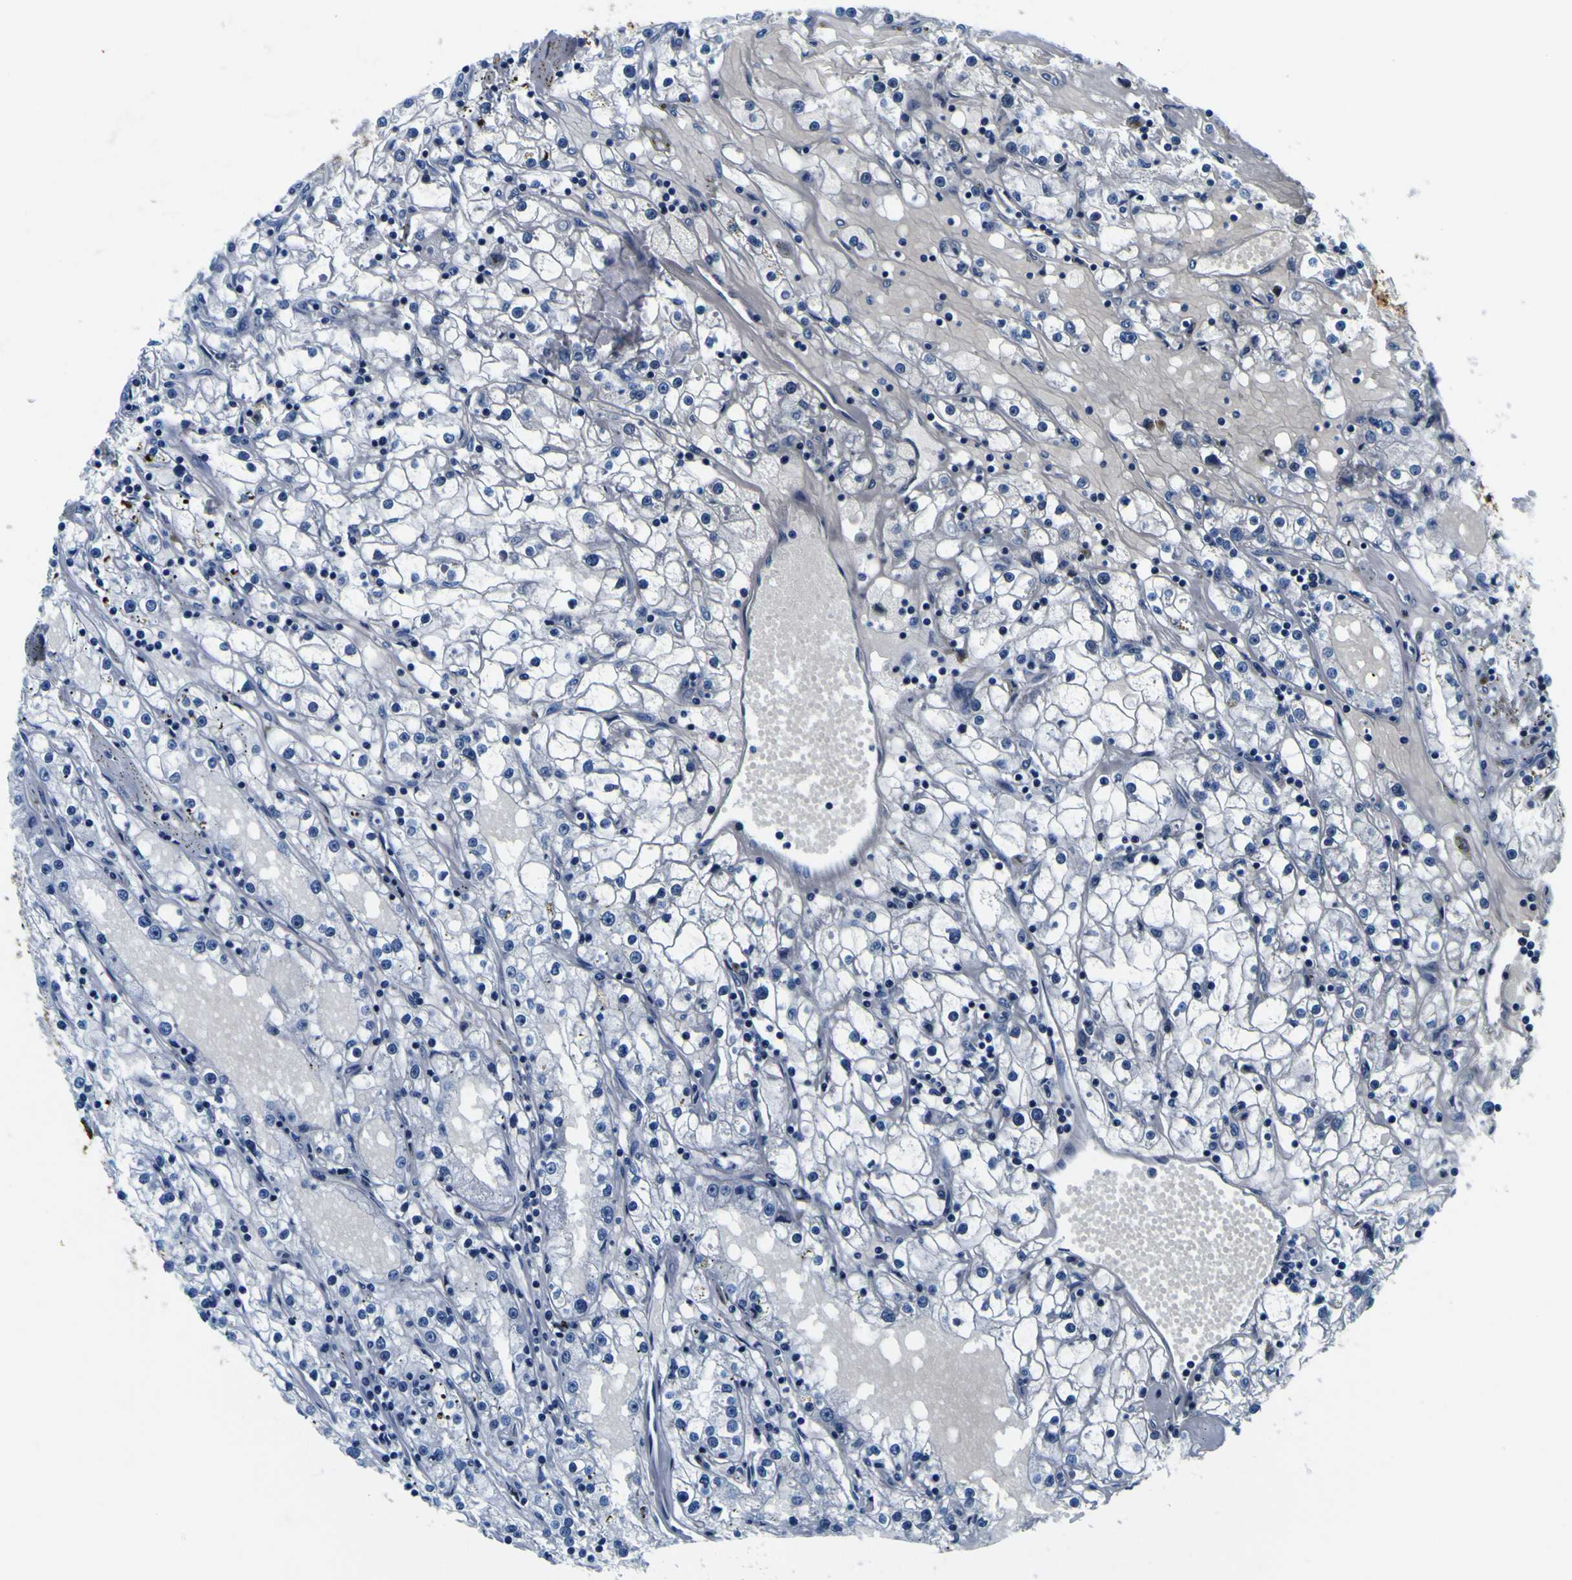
{"staining": {"intensity": "negative", "quantity": "none", "location": "none"}, "tissue": "renal cancer", "cell_type": "Tumor cells", "image_type": "cancer", "snomed": [{"axis": "morphology", "description": "Adenocarcinoma, NOS"}, {"axis": "topography", "description": "Kidney"}], "caption": "This is a micrograph of immunohistochemistry staining of renal cancer, which shows no staining in tumor cells.", "gene": "TUBA1B", "patient": {"sex": "male", "age": 56}}